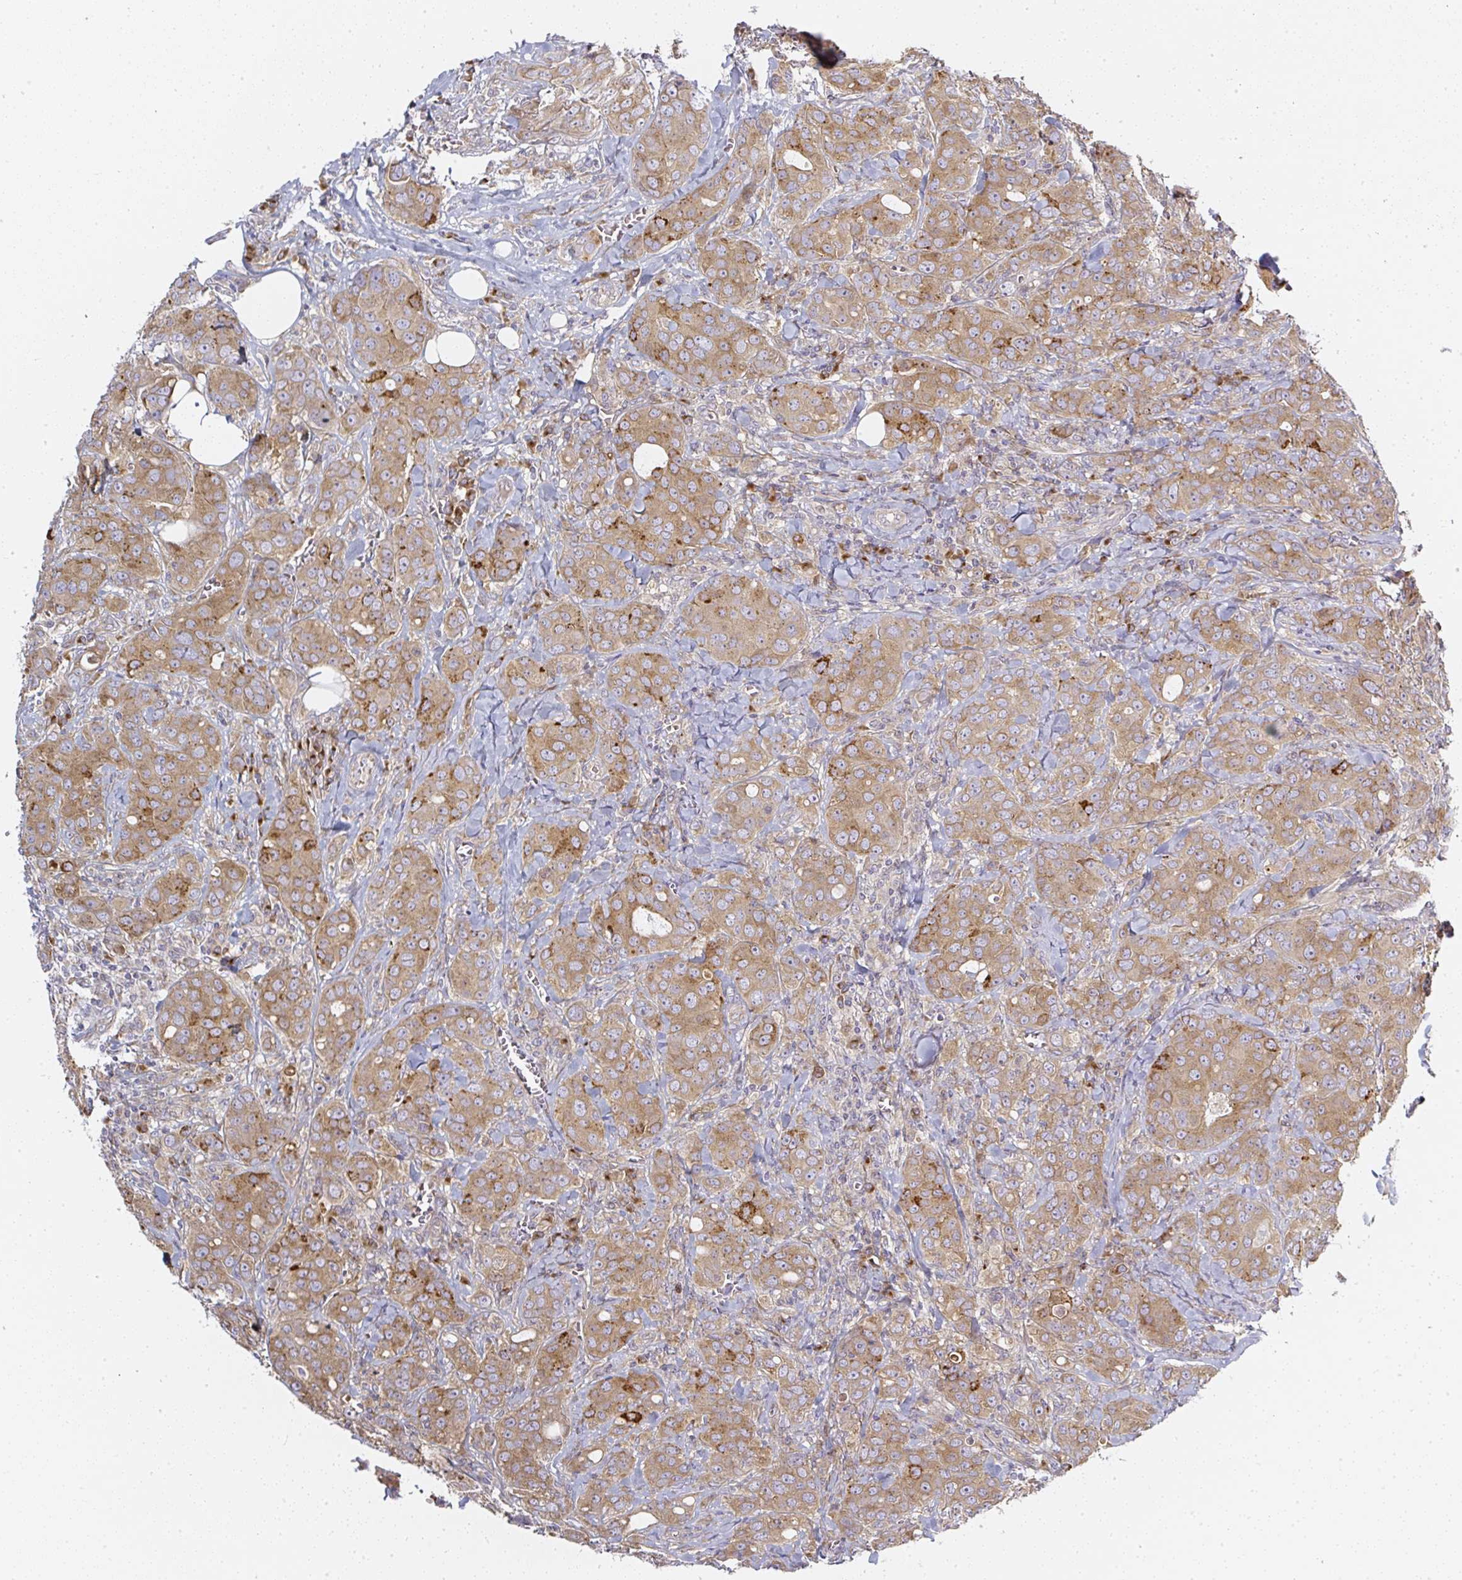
{"staining": {"intensity": "moderate", "quantity": ">75%", "location": "cytoplasmic/membranous"}, "tissue": "breast cancer", "cell_type": "Tumor cells", "image_type": "cancer", "snomed": [{"axis": "morphology", "description": "Duct carcinoma"}, {"axis": "topography", "description": "Breast"}], "caption": "A histopathology image of breast cancer stained for a protein displays moderate cytoplasmic/membranous brown staining in tumor cells.", "gene": "MLX", "patient": {"sex": "female", "age": 43}}